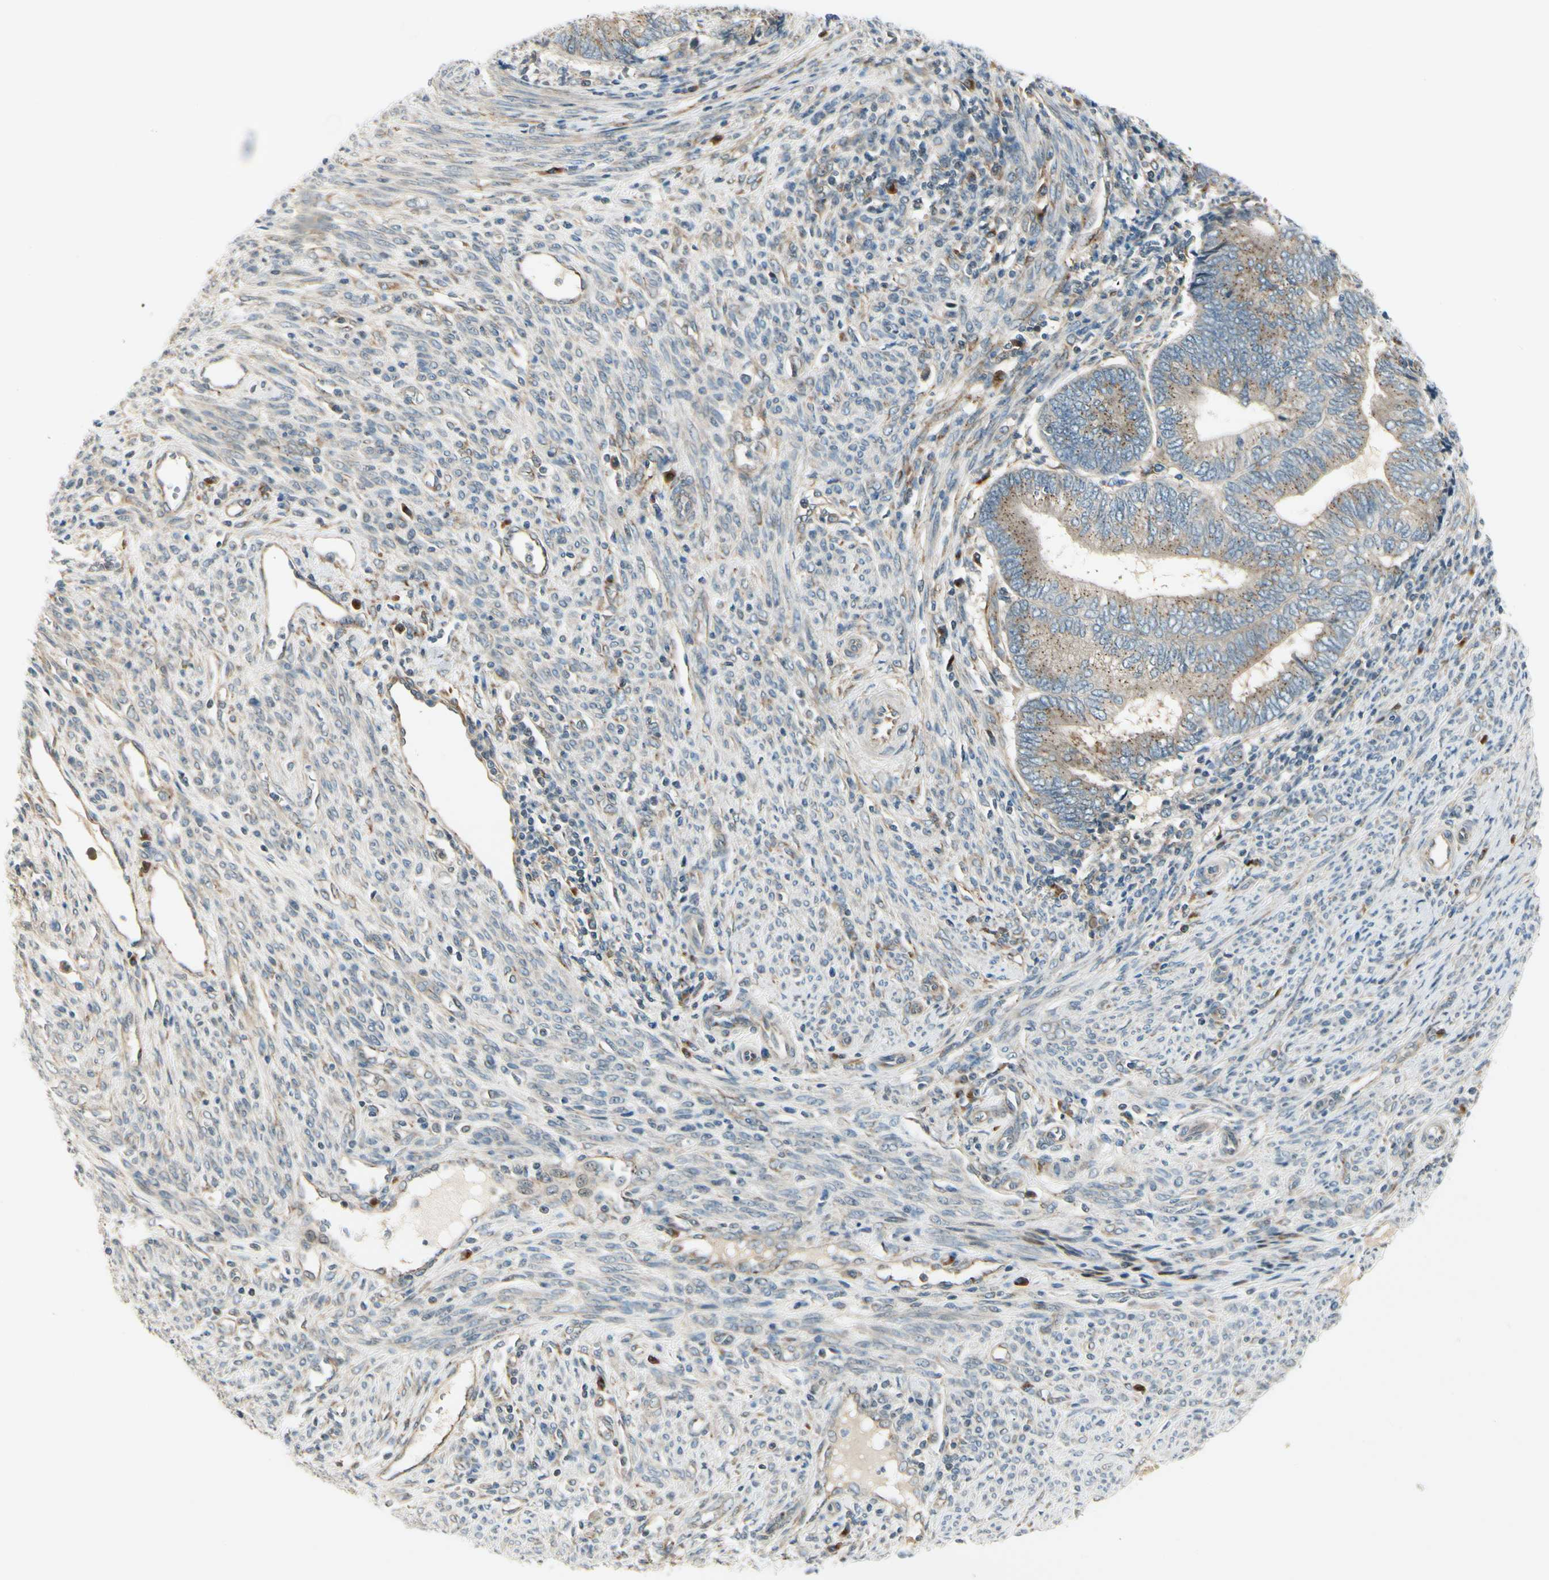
{"staining": {"intensity": "moderate", "quantity": ">75%", "location": "cytoplasmic/membranous"}, "tissue": "endometrial cancer", "cell_type": "Tumor cells", "image_type": "cancer", "snomed": [{"axis": "morphology", "description": "Adenocarcinoma, NOS"}, {"axis": "topography", "description": "Uterus"}, {"axis": "topography", "description": "Endometrium"}], "caption": "Protein staining of endometrial adenocarcinoma tissue exhibits moderate cytoplasmic/membranous staining in about >75% of tumor cells.", "gene": "MANSC1", "patient": {"sex": "female", "age": 70}}